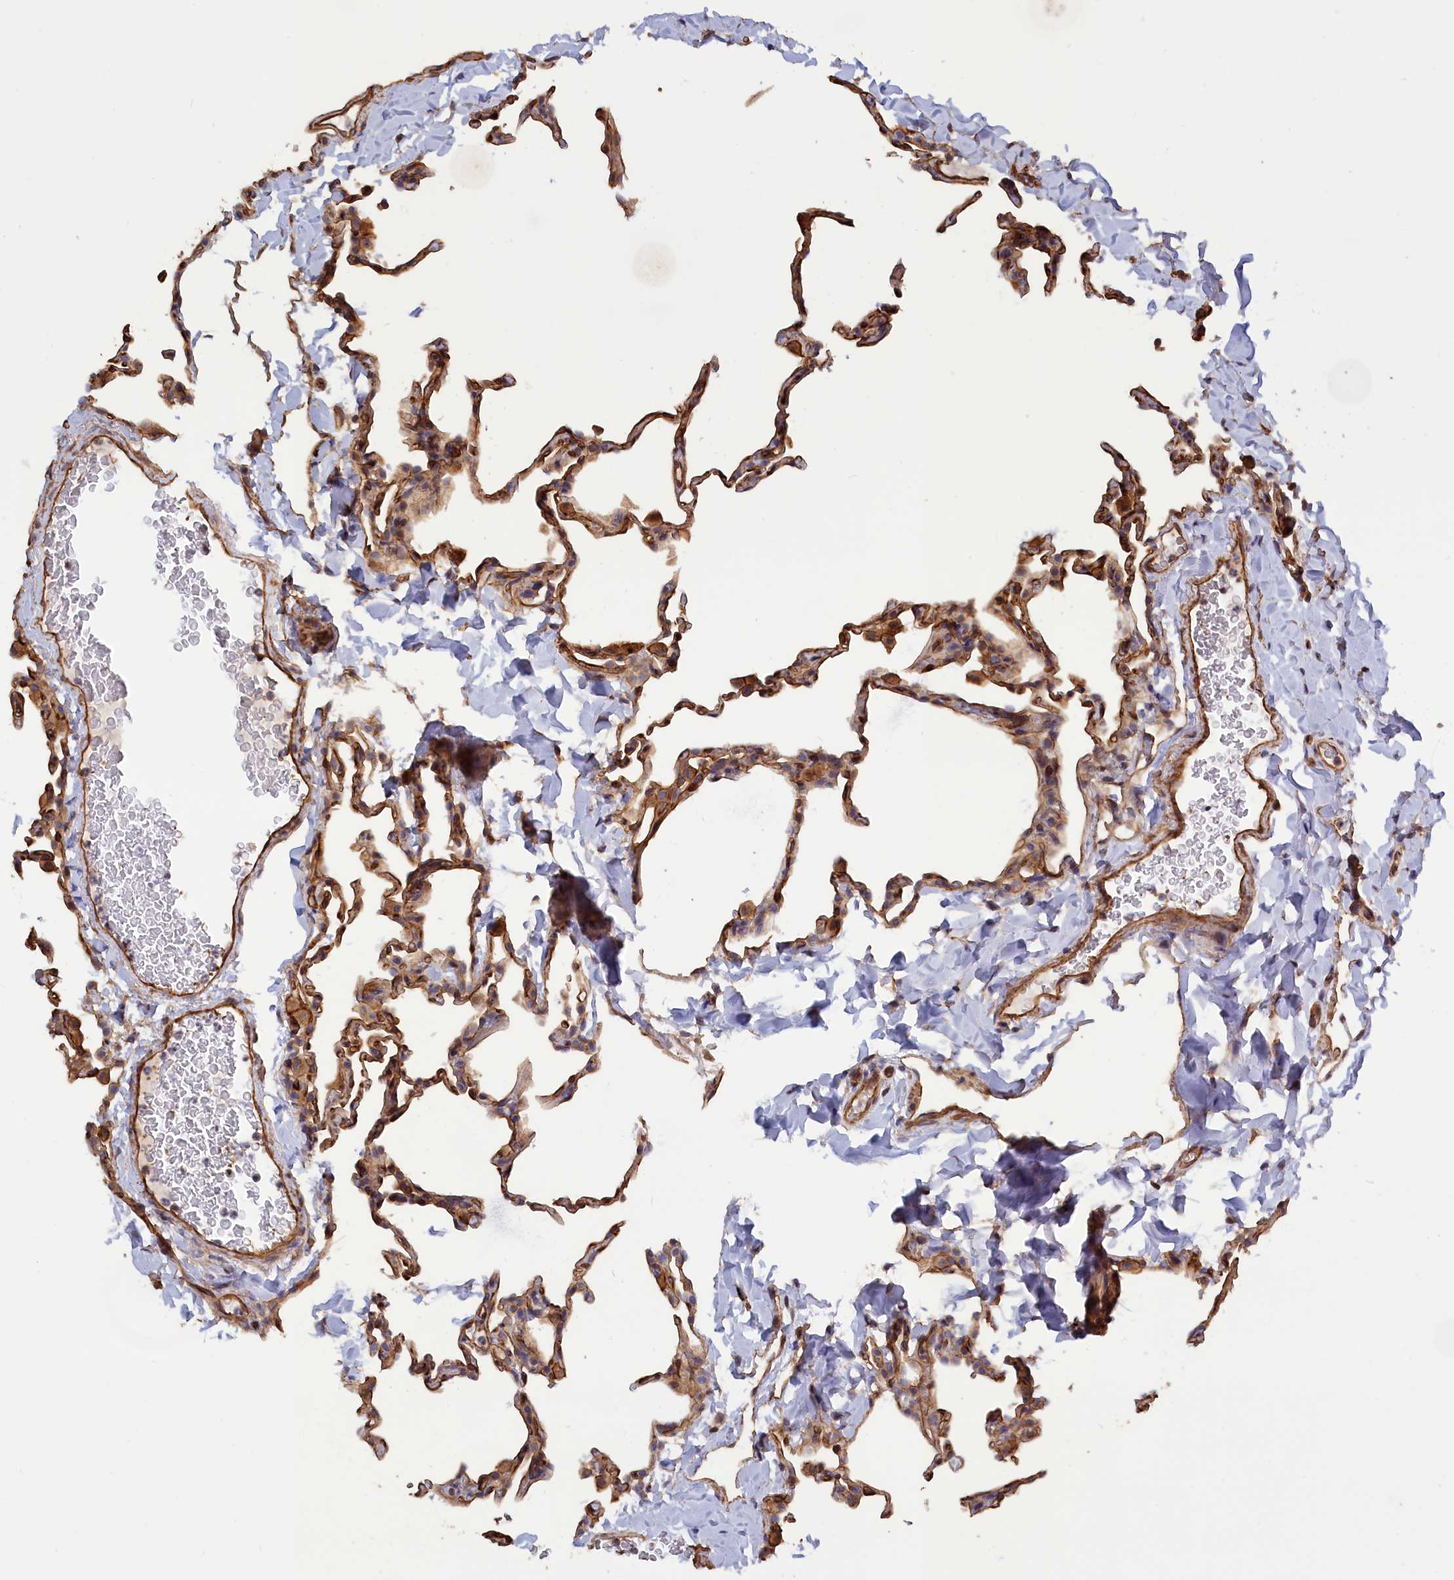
{"staining": {"intensity": "moderate", "quantity": "25%-75%", "location": "cytoplasmic/membranous"}, "tissue": "lung", "cell_type": "Alveolar cells", "image_type": "normal", "snomed": [{"axis": "morphology", "description": "Normal tissue, NOS"}, {"axis": "topography", "description": "Lung"}], "caption": "A high-resolution histopathology image shows immunohistochemistry staining of benign lung, which displays moderate cytoplasmic/membranous positivity in approximately 25%-75% of alveolar cells.", "gene": "ANKRD27", "patient": {"sex": "male", "age": 20}}